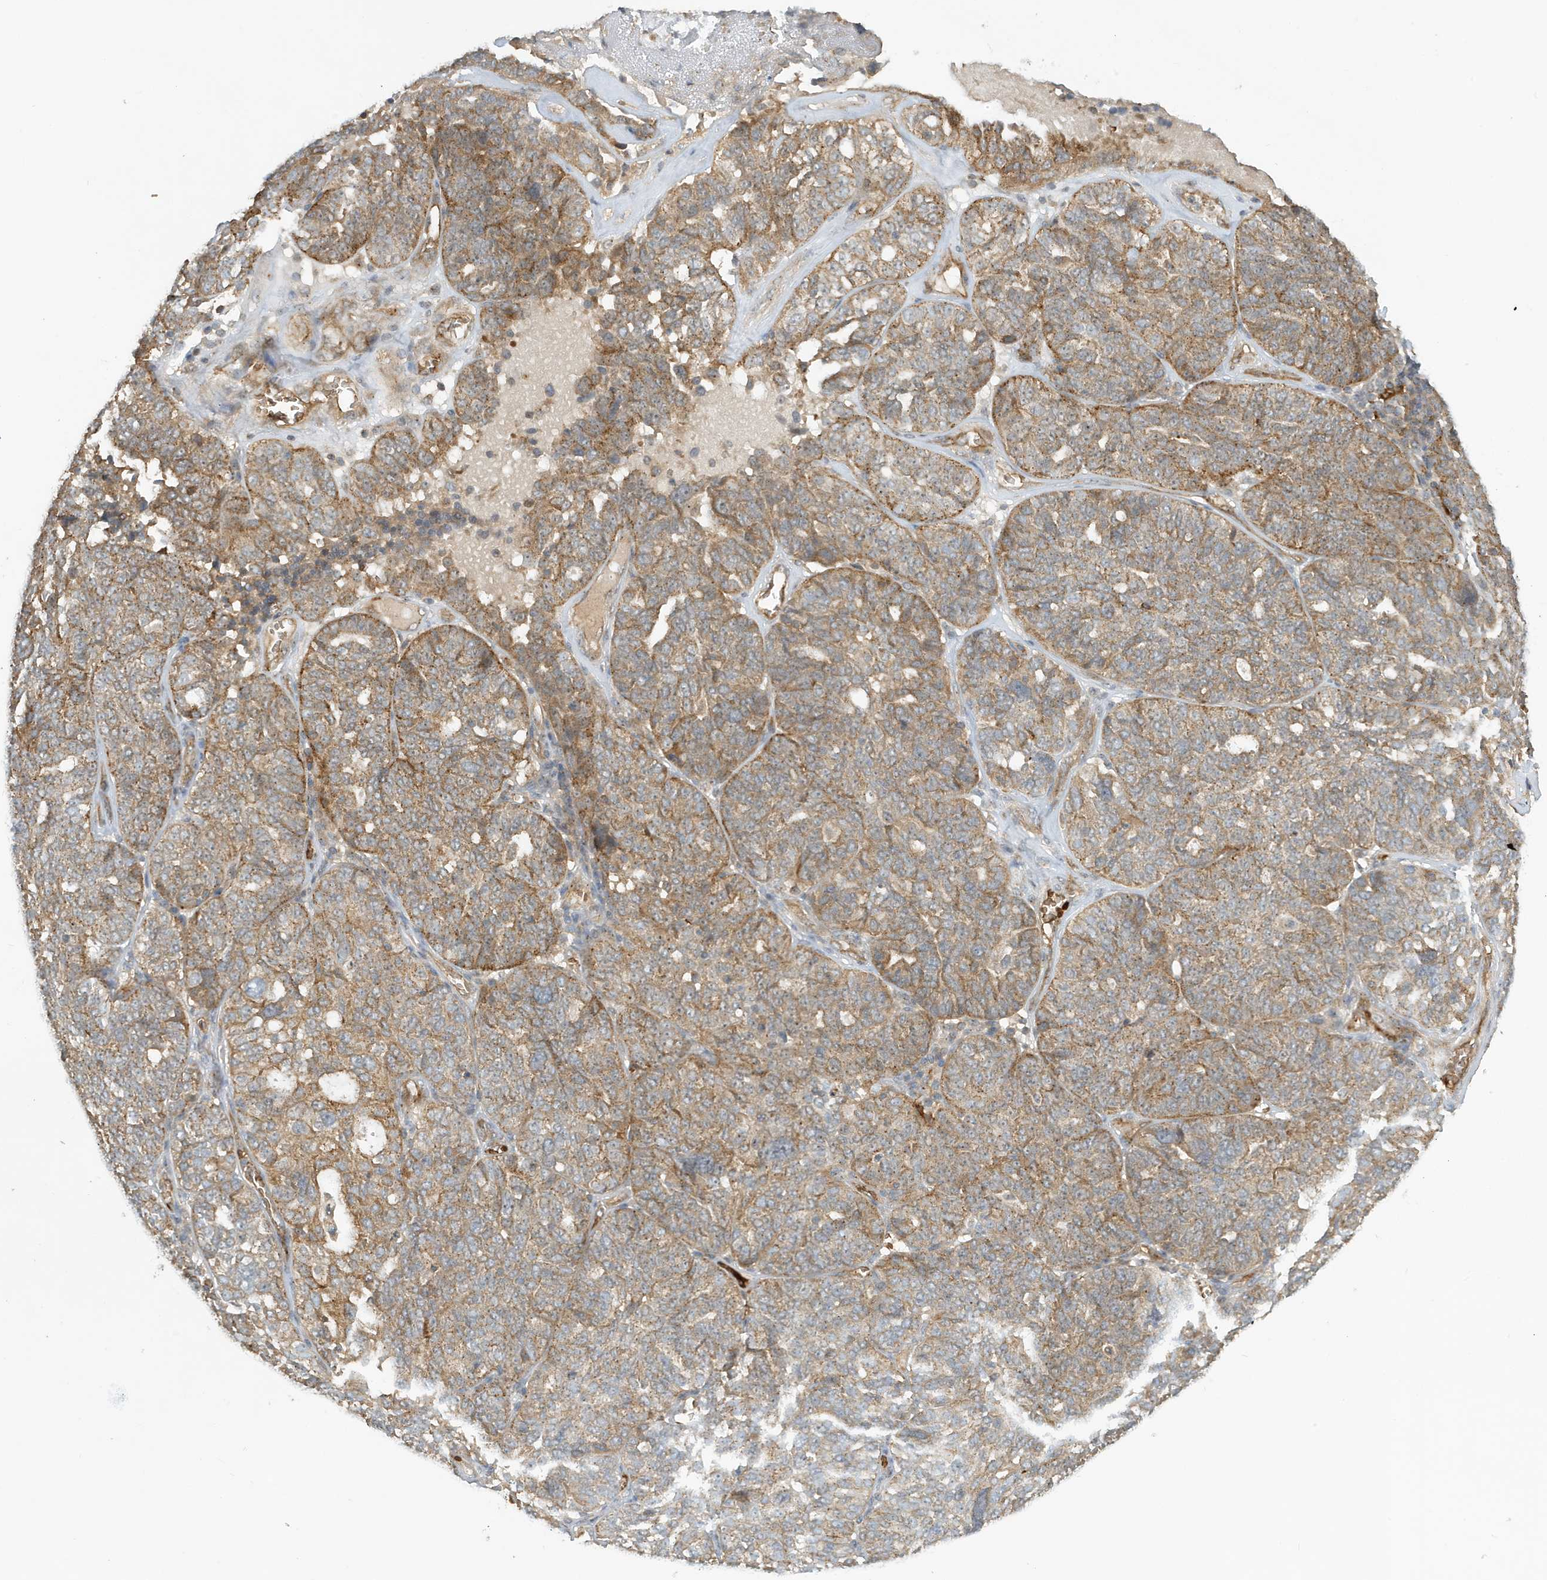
{"staining": {"intensity": "moderate", "quantity": ">75%", "location": "cytoplasmic/membranous"}, "tissue": "ovarian cancer", "cell_type": "Tumor cells", "image_type": "cancer", "snomed": [{"axis": "morphology", "description": "Cystadenocarcinoma, serous, NOS"}, {"axis": "topography", "description": "Ovary"}], "caption": "Tumor cells display moderate cytoplasmic/membranous expression in about >75% of cells in ovarian cancer.", "gene": "FYCO1", "patient": {"sex": "female", "age": 59}}